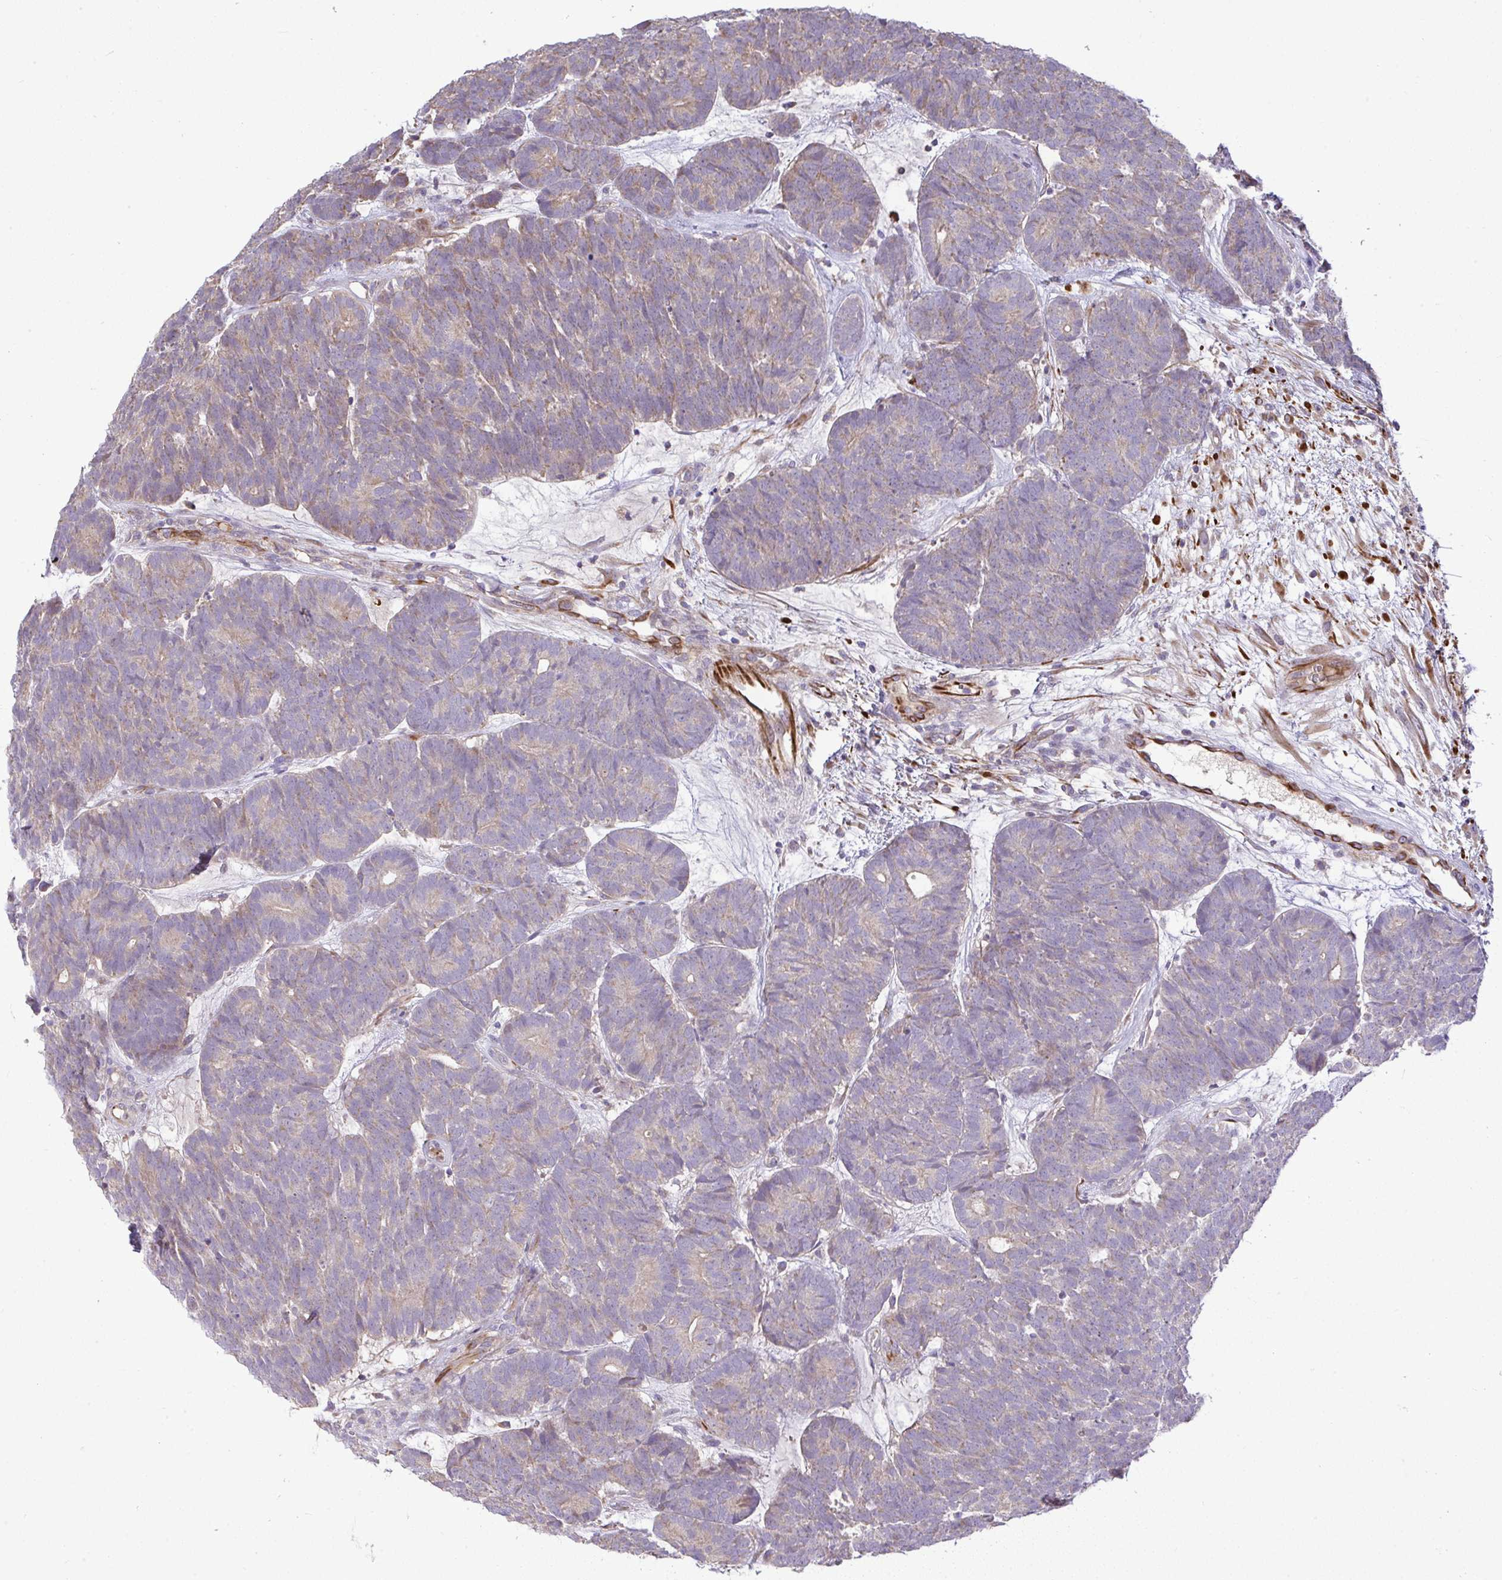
{"staining": {"intensity": "weak", "quantity": "25%-75%", "location": "cytoplasmic/membranous"}, "tissue": "head and neck cancer", "cell_type": "Tumor cells", "image_type": "cancer", "snomed": [{"axis": "morphology", "description": "Adenocarcinoma, NOS"}, {"axis": "topography", "description": "Head-Neck"}], "caption": "Immunohistochemistry (IHC) photomicrograph of head and neck adenocarcinoma stained for a protein (brown), which displays low levels of weak cytoplasmic/membranous staining in approximately 25%-75% of tumor cells.", "gene": "GRID2", "patient": {"sex": "female", "age": 81}}